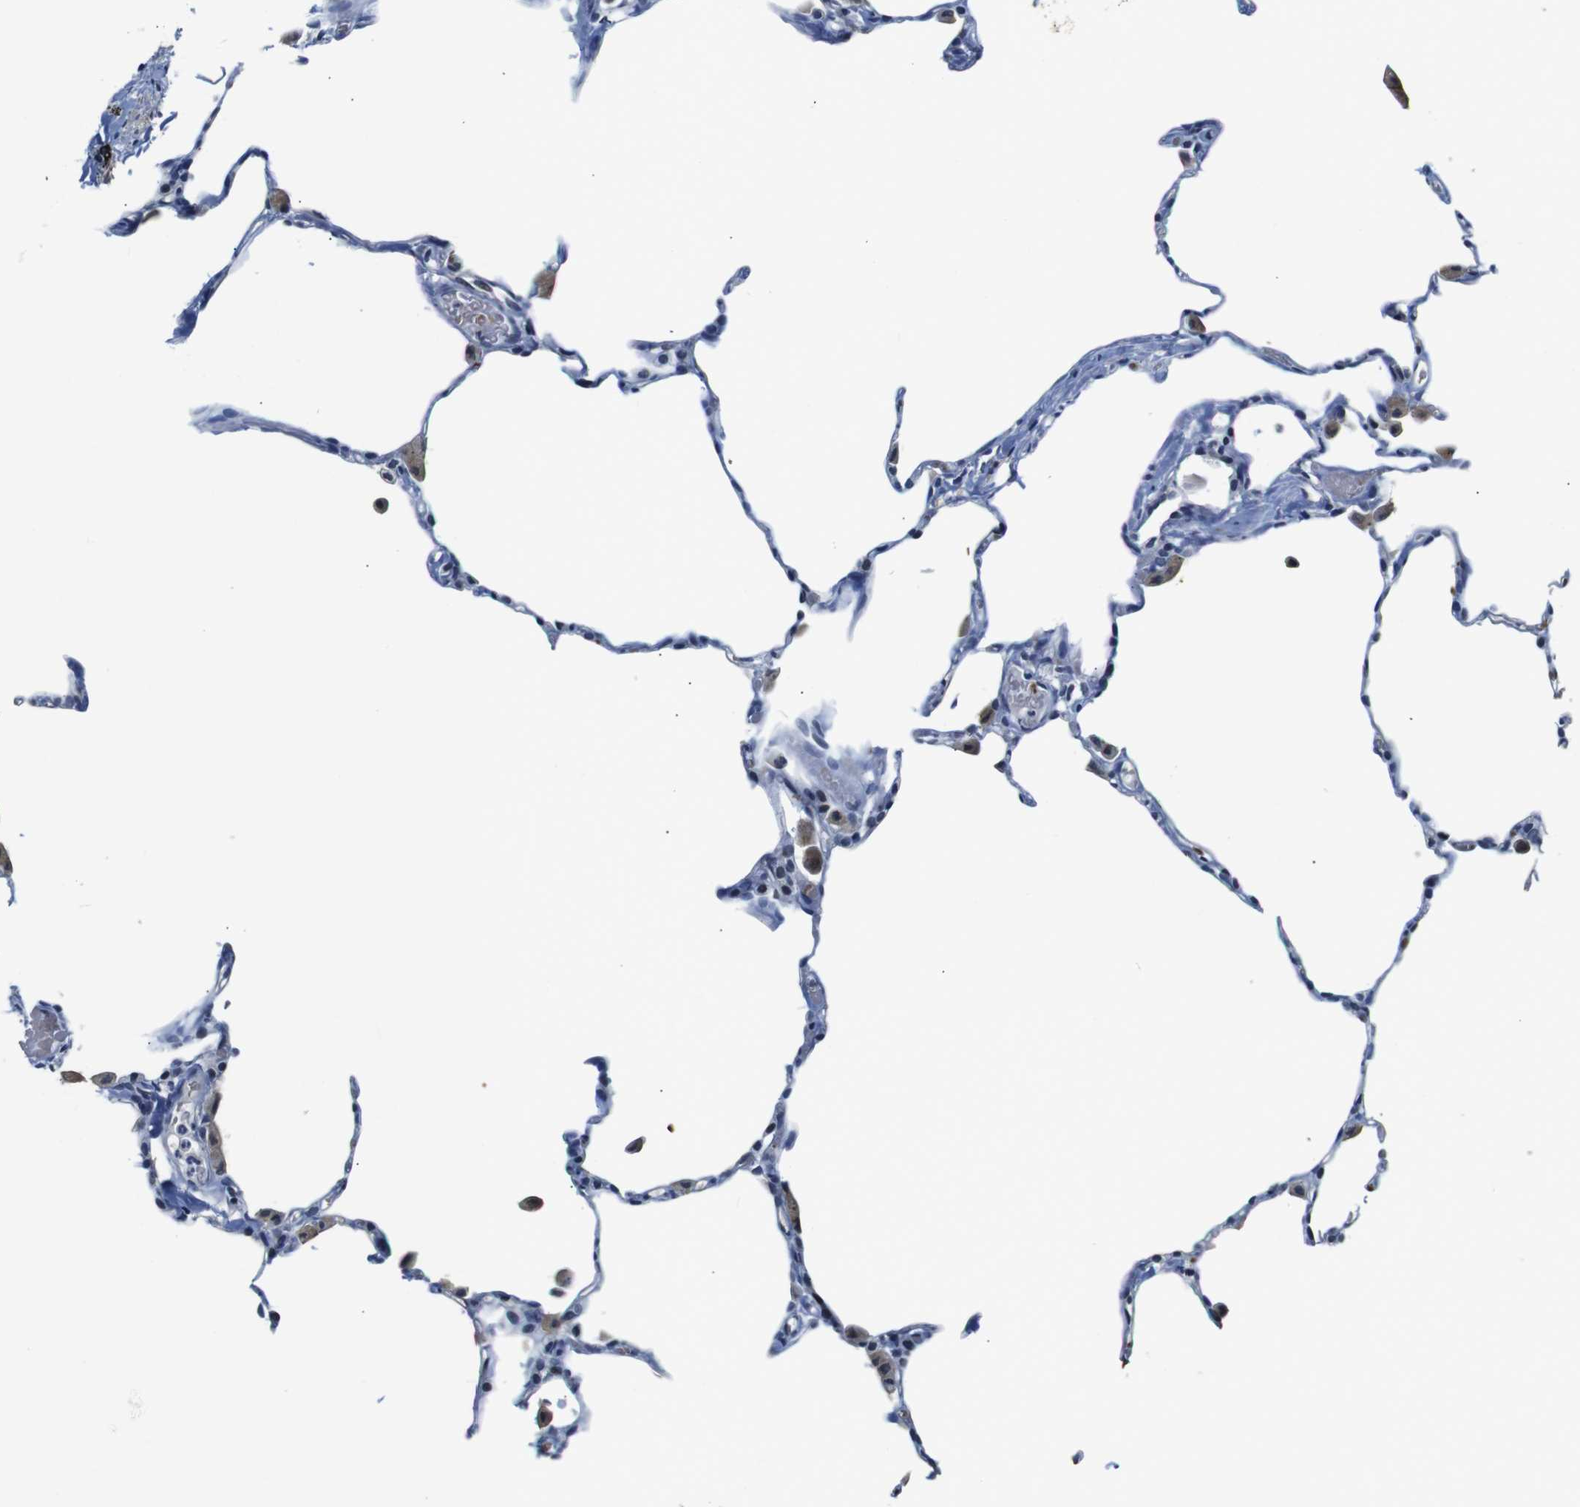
{"staining": {"intensity": "moderate", "quantity": "25%-75%", "location": "nuclear"}, "tissue": "lung", "cell_type": "Alveolar cells", "image_type": "normal", "snomed": [{"axis": "morphology", "description": "Normal tissue, NOS"}, {"axis": "topography", "description": "Lung"}], "caption": "The micrograph shows immunohistochemical staining of normal lung. There is moderate nuclear staining is present in approximately 25%-75% of alveolar cells. The protein of interest is shown in brown color, while the nuclei are stained blue.", "gene": "ILDR2", "patient": {"sex": "female", "age": 49}}